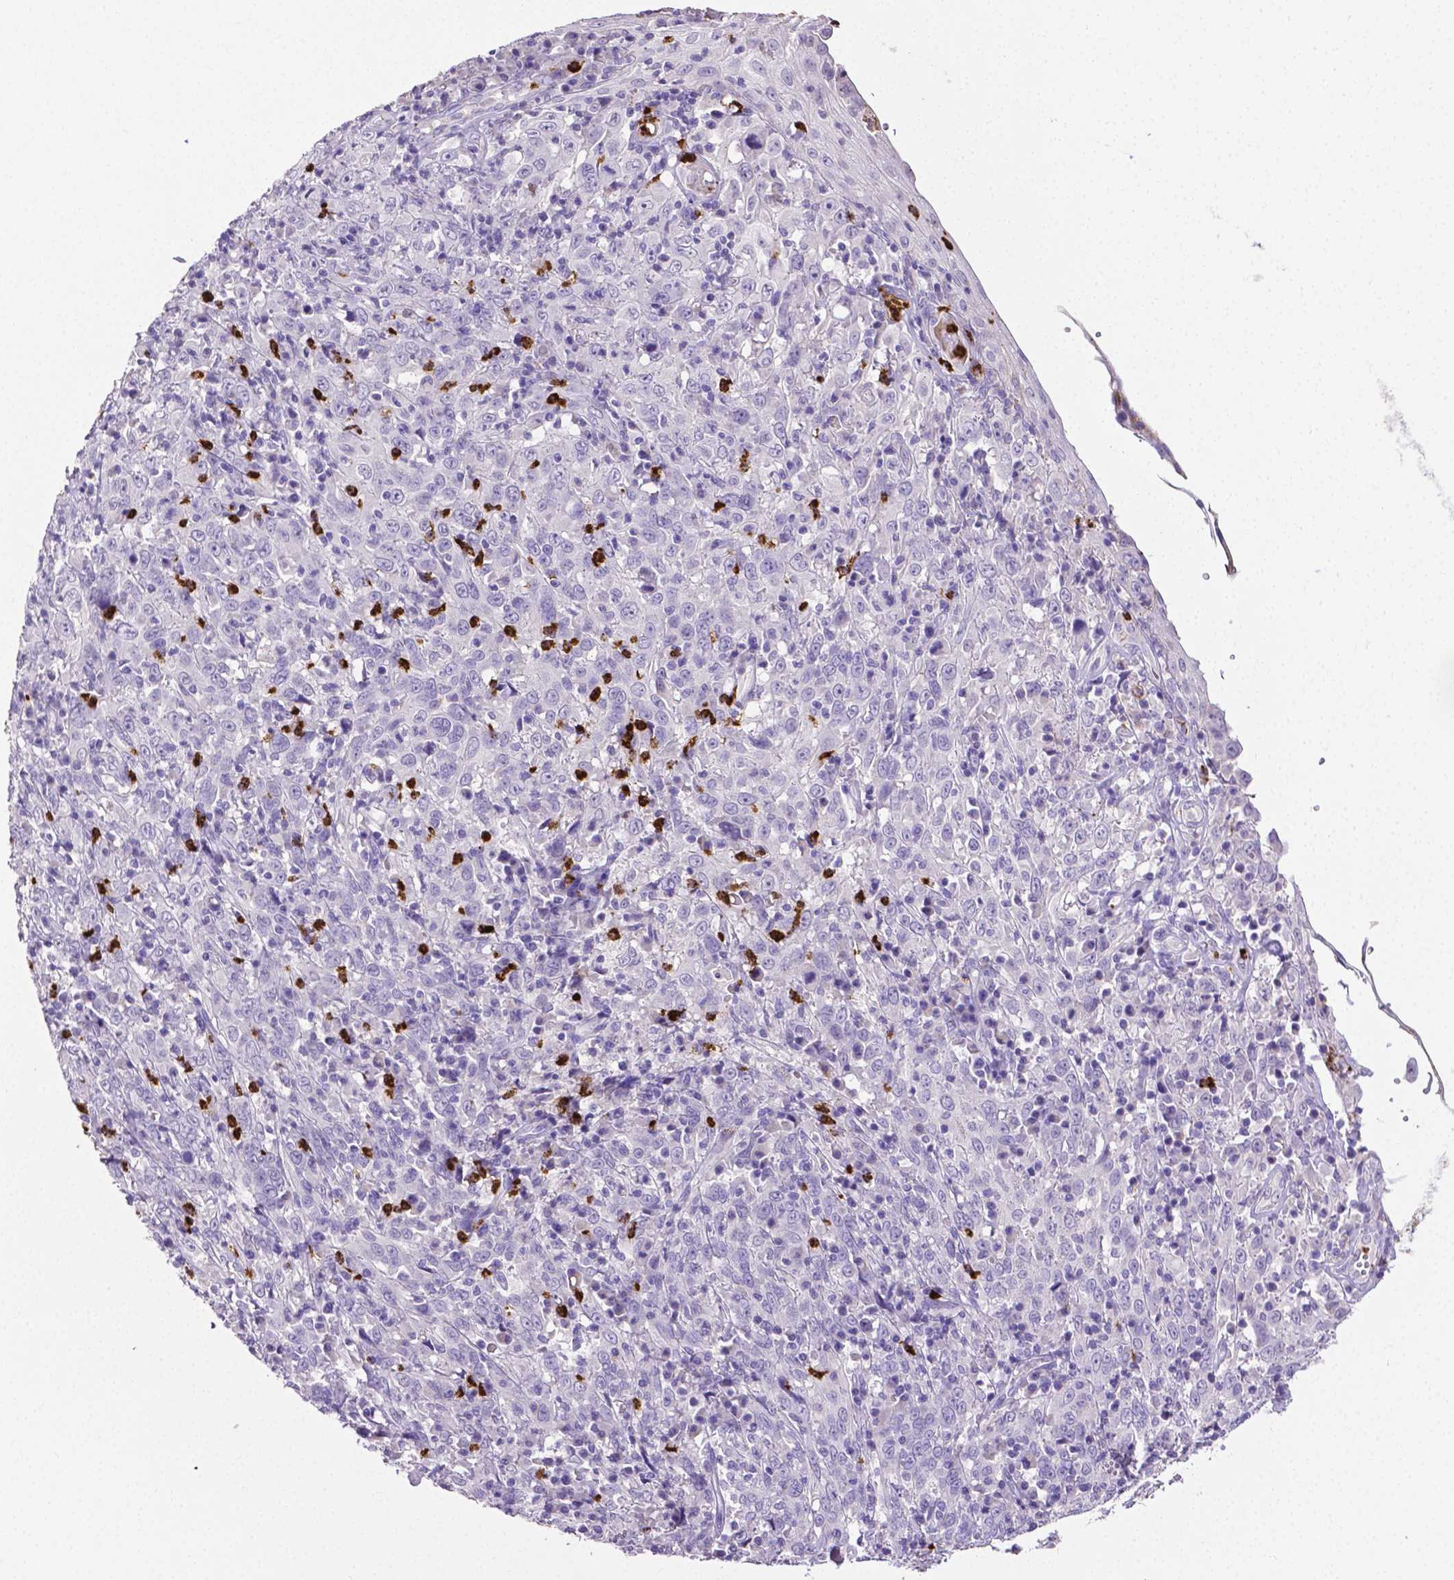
{"staining": {"intensity": "negative", "quantity": "none", "location": "none"}, "tissue": "cervical cancer", "cell_type": "Tumor cells", "image_type": "cancer", "snomed": [{"axis": "morphology", "description": "Squamous cell carcinoma, NOS"}, {"axis": "topography", "description": "Cervix"}], "caption": "Immunohistochemistry (IHC) micrograph of neoplastic tissue: human cervical cancer (squamous cell carcinoma) stained with DAB exhibits no significant protein positivity in tumor cells.", "gene": "MMP9", "patient": {"sex": "female", "age": 46}}